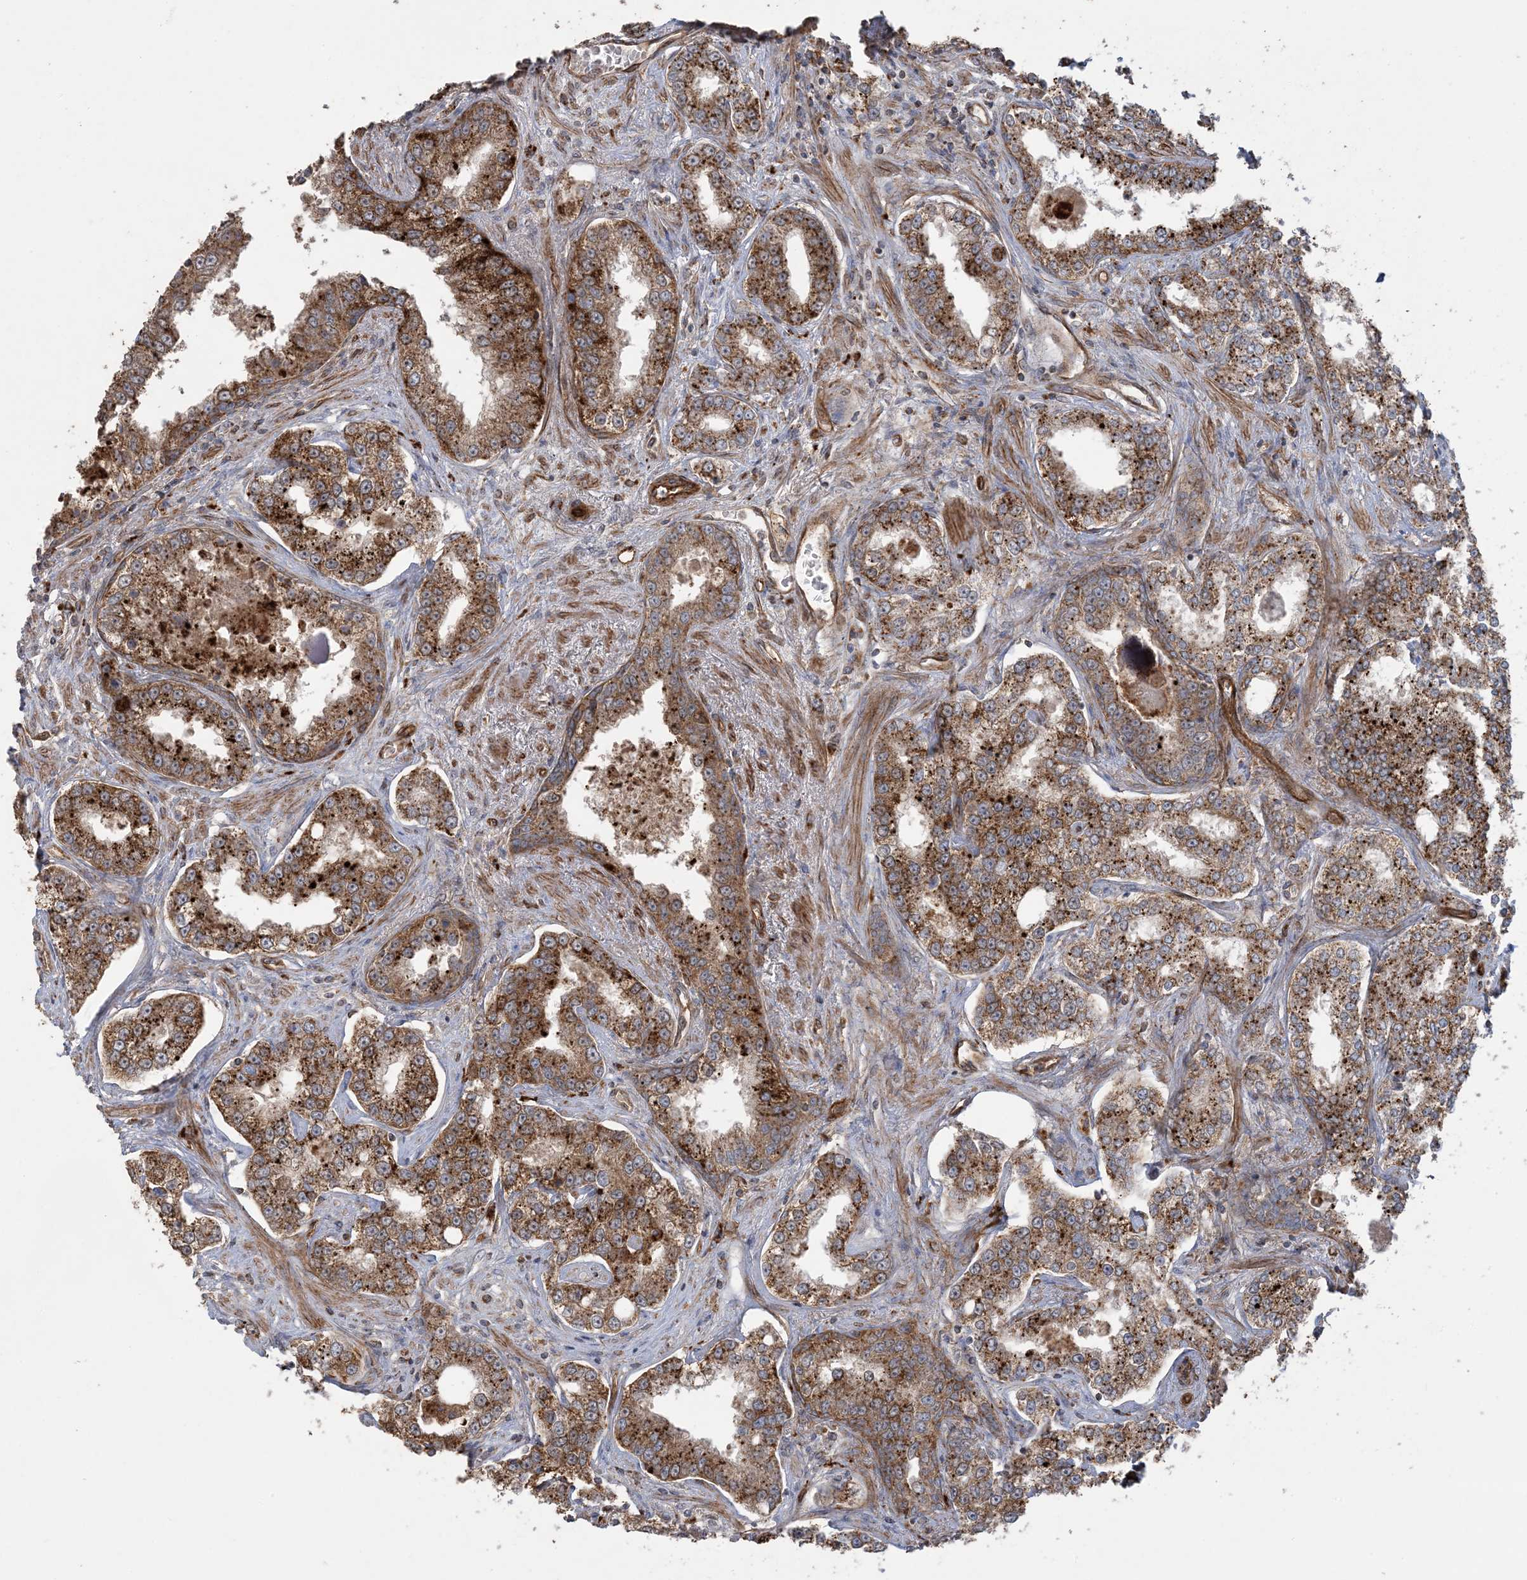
{"staining": {"intensity": "strong", "quantity": ">75%", "location": "cytoplasmic/membranous"}, "tissue": "prostate cancer", "cell_type": "Tumor cells", "image_type": "cancer", "snomed": [{"axis": "morphology", "description": "Normal tissue, NOS"}, {"axis": "morphology", "description": "Adenocarcinoma, High grade"}, {"axis": "topography", "description": "Prostate"}], "caption": "Immunohistochemistry (IHC) staining of prostate cancer (adenocarcinoma (high-grade)), which exhibits high levels of strong cytoplasmic/membranous expression in about >75% of tumor cells indicating strong cytoplasmic/membranous protein staining. The staining was performed using DAB (3,3'-diaminobenzidine) (brown) for protein detection and nuclei were counterstained in hematoxylin (blue).", "gene": "AGA", "patient": {"sex": "male", "age": 83}}